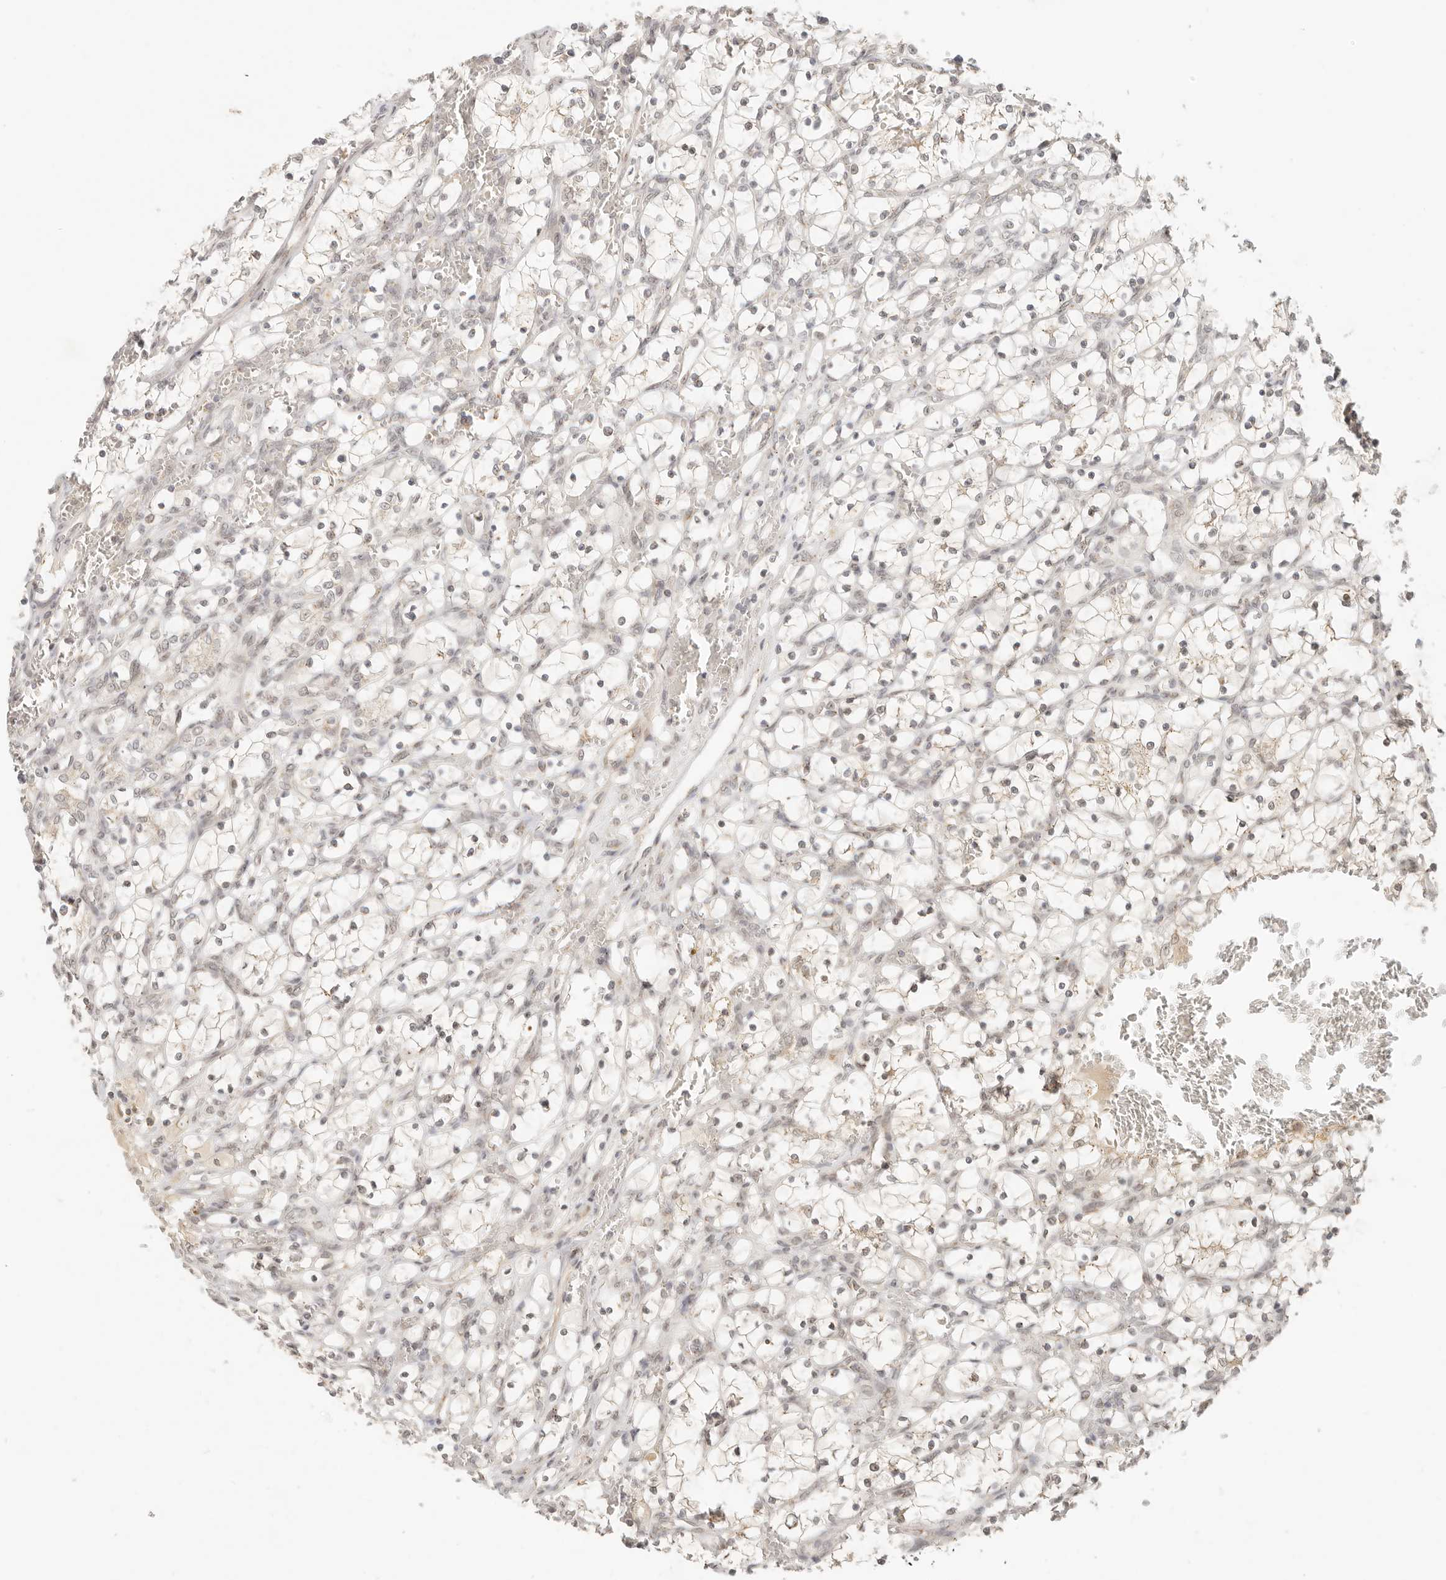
{"staining": {"intensity": "weak", "quantity": "<25%", "location": "cytoplasmic/membranous,nuclear"}, "tissue": "renal cancer", "cell_type": "Tumor cells", "image_type": "cancer", "snomed": [{"axis": "morphology", "description": "Adenocarcinoma, NOS"}, {"axis": "topography", "description": "Kidney"}], "caption": "Tumor cells show no significant expression in adenocarcinoma (renal).", "gene": "INTS11", "patient": {"sex": "female", "age": 69}}